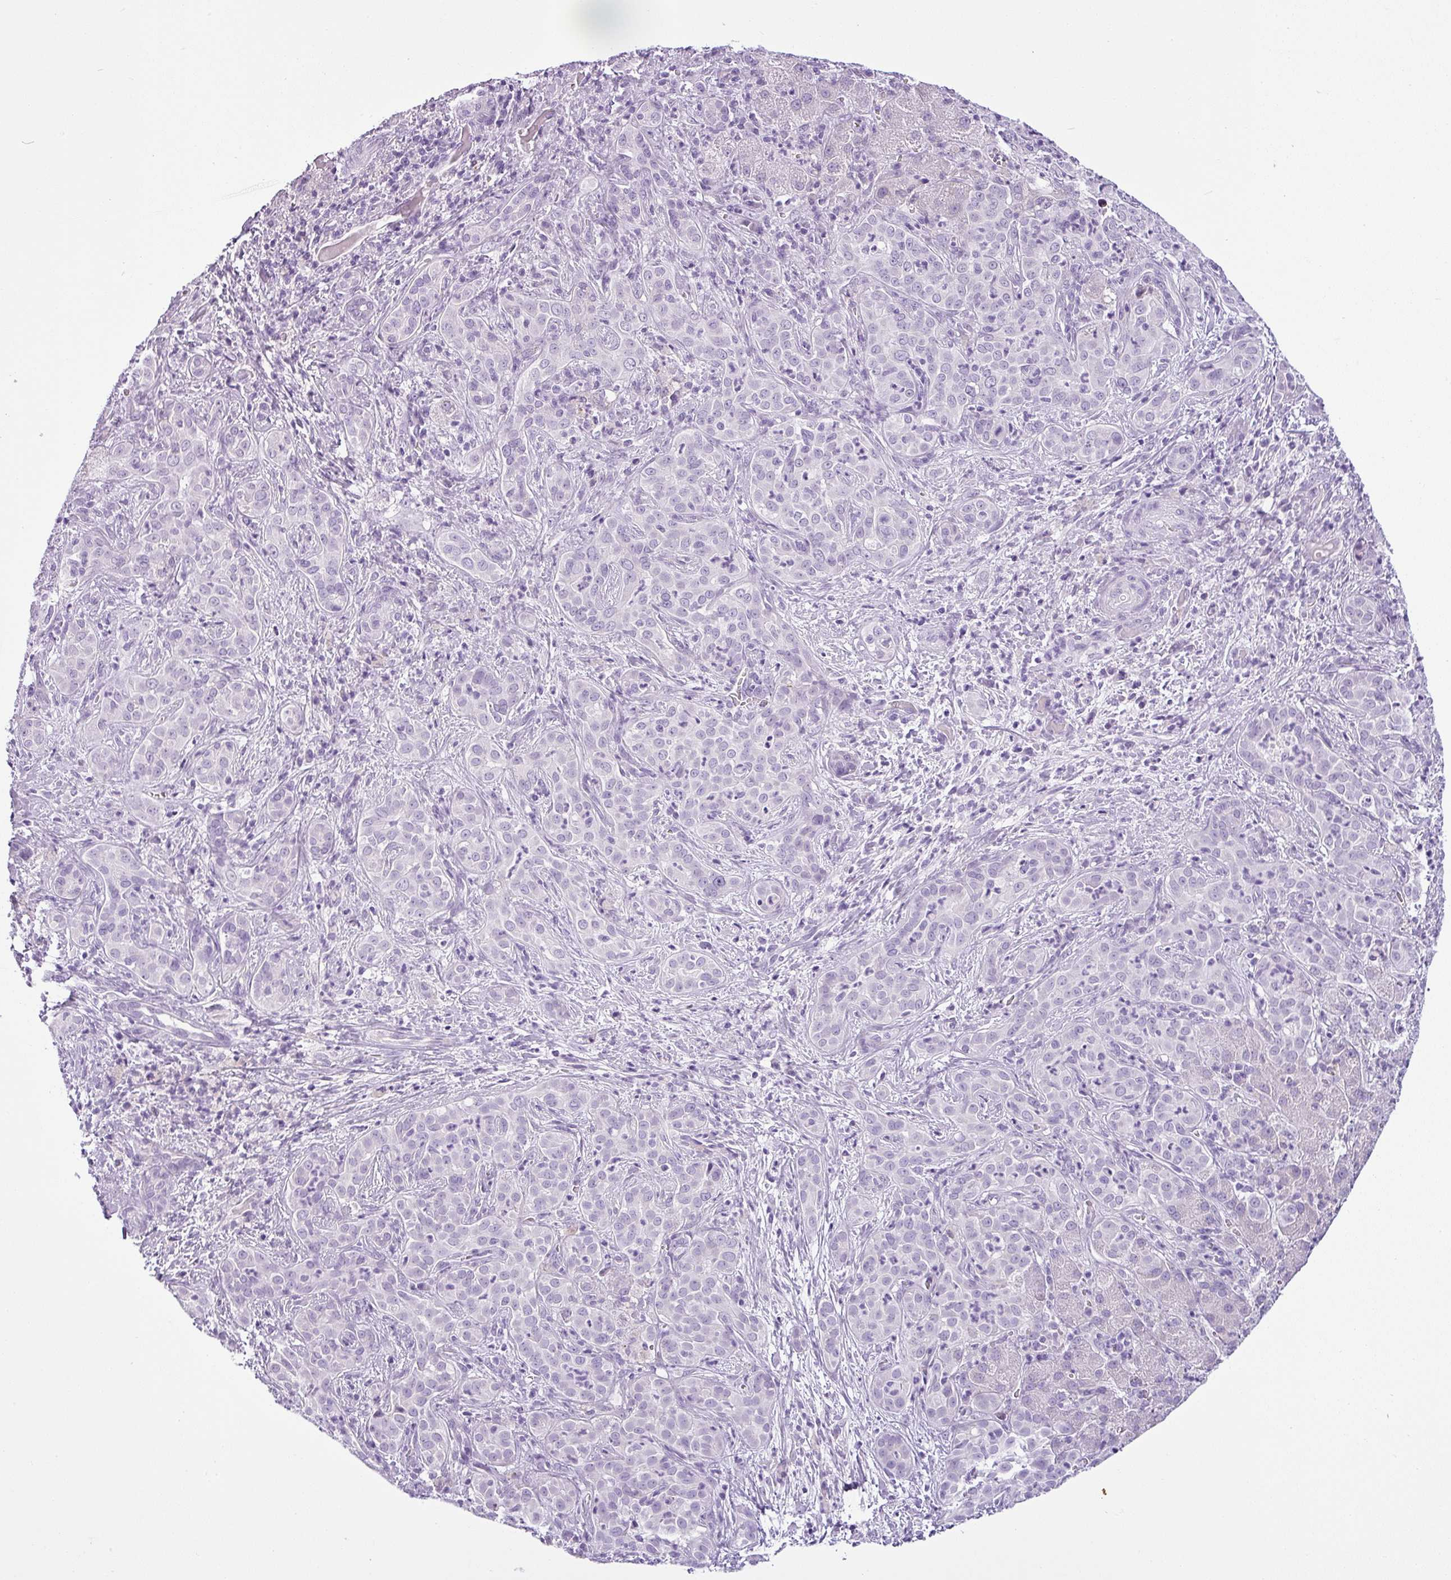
{"staining": {"intensity": "negative", "quantity": "none", "location": "none"}, "tissue": "liver cancer", "cell_type": "Tumor cells", "image_type": "cancer", "snomed": [{"axis": "morphology", "description": "Cholangiocarcinoma"}, {"axis": "topography", "description": "Liver"}], "caption": "Tumor cells show no significant protein staining in liver cancer (cholangiocarcinoma). The staining is performed using DAB (3,3'-diaminobenzidine) brown chromogen with nuclei counter-stained in using hematoxylin.", "gene": "CDH16", "patient": {"sex": "male", "age": 67}}